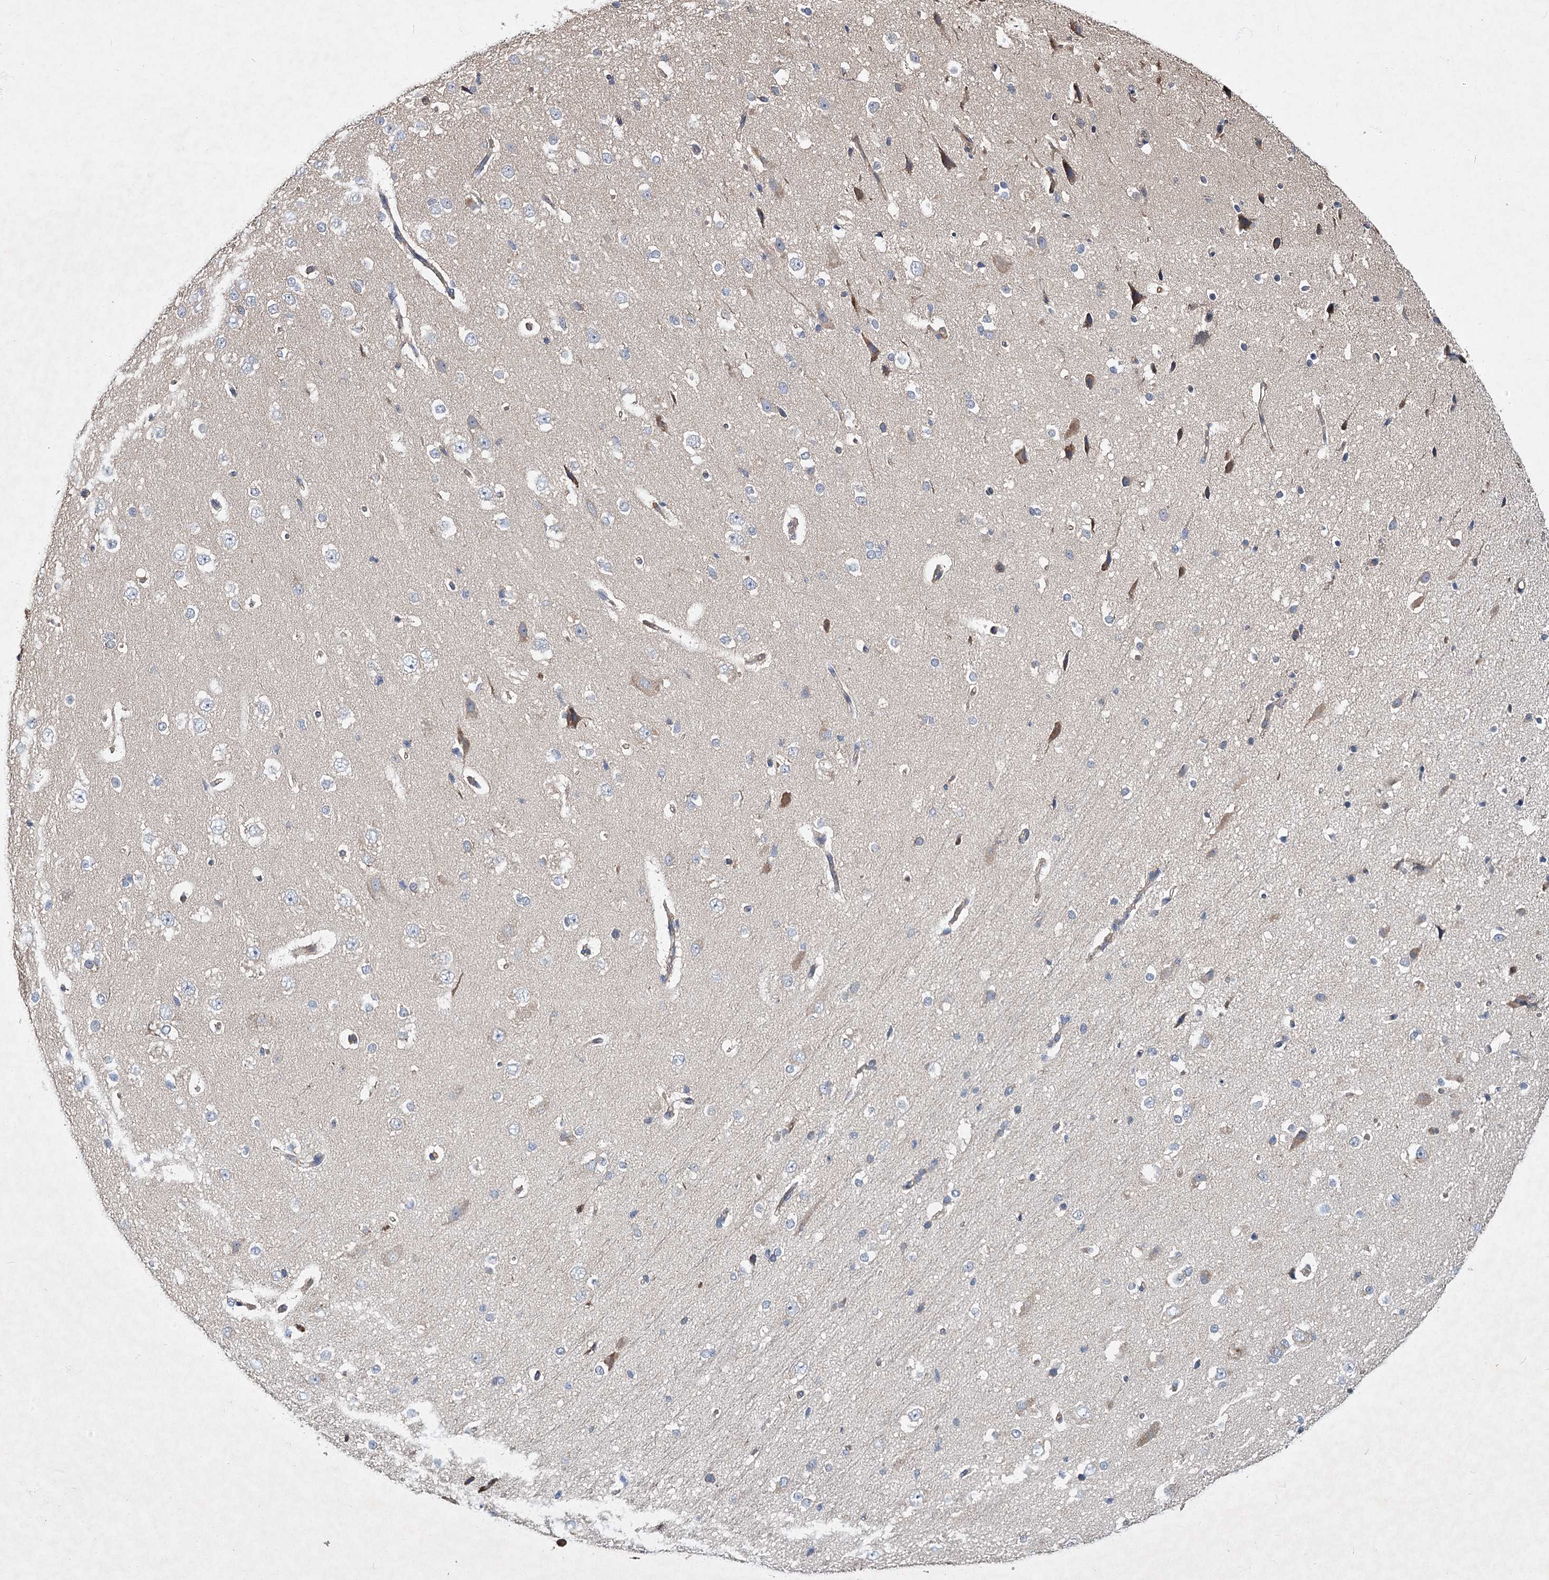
{"staining": {"intensity": "weak", "quantity": ">75%", "location": "cytoplasmic/membranous"}, "tissue": "cerebral cortex", "cell_type": "Endothelial cells", "image_type": "normal", "snomed": [{"axis": "morphology", "description": "Normal tissue, NOS"}, {"axis": "morphology", "description": "Developmental malformation"}, {"axis": "topography", "description": "Cerebral cortex"}], "caption": "High-magnification brightfield microscopy of unremarkable cerebral cortex stained with DAB (brown) and counterstained with hematoxylin (blue). endothelial cells exhibit weak cytoplasmic/membranous positivity is appreciated in about>75% of cells.", "gene": "MFN1", "patient": {"sex": "female", "age": 30}}